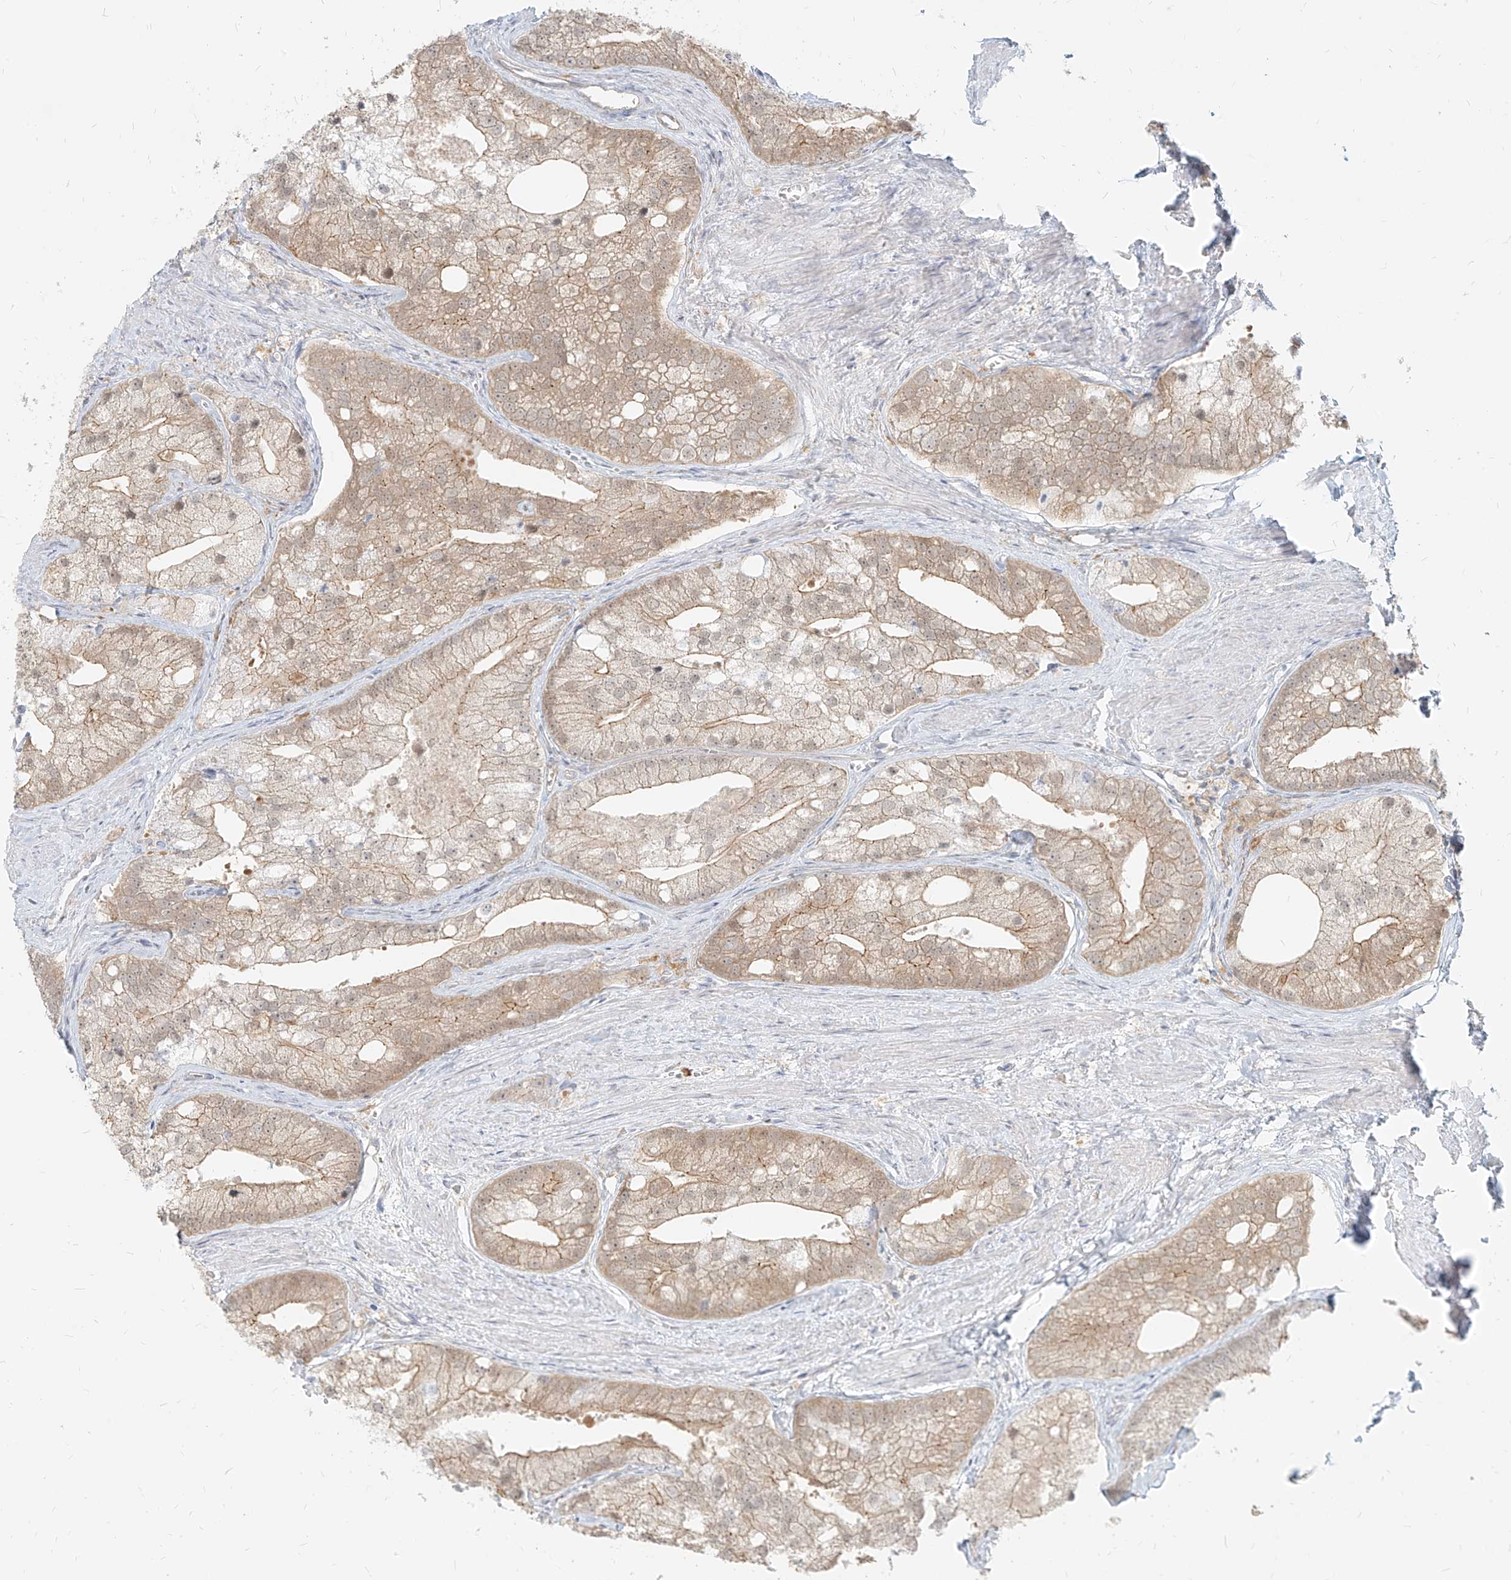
{"staining": {"intensity": "weak", "quantity": ">75%", "location": "cytoplasmic/membranous"}, "tissue": "prostate cancer", "cell_type": "Tumor cells", "image_type": "cancer", "snomed": [{"axis": "morphology", "description": "Adenocarcinoma, Low grade"}, {"axis": "topography", "description": "Prostate"}], "caption": "Prostate cancer (adenocarcinoma (low-grade)) stained with a protein marker exhibits weak staining in tumor cells.", "gene": "PGD", "patient": {"sex": "male", "age": 69}}